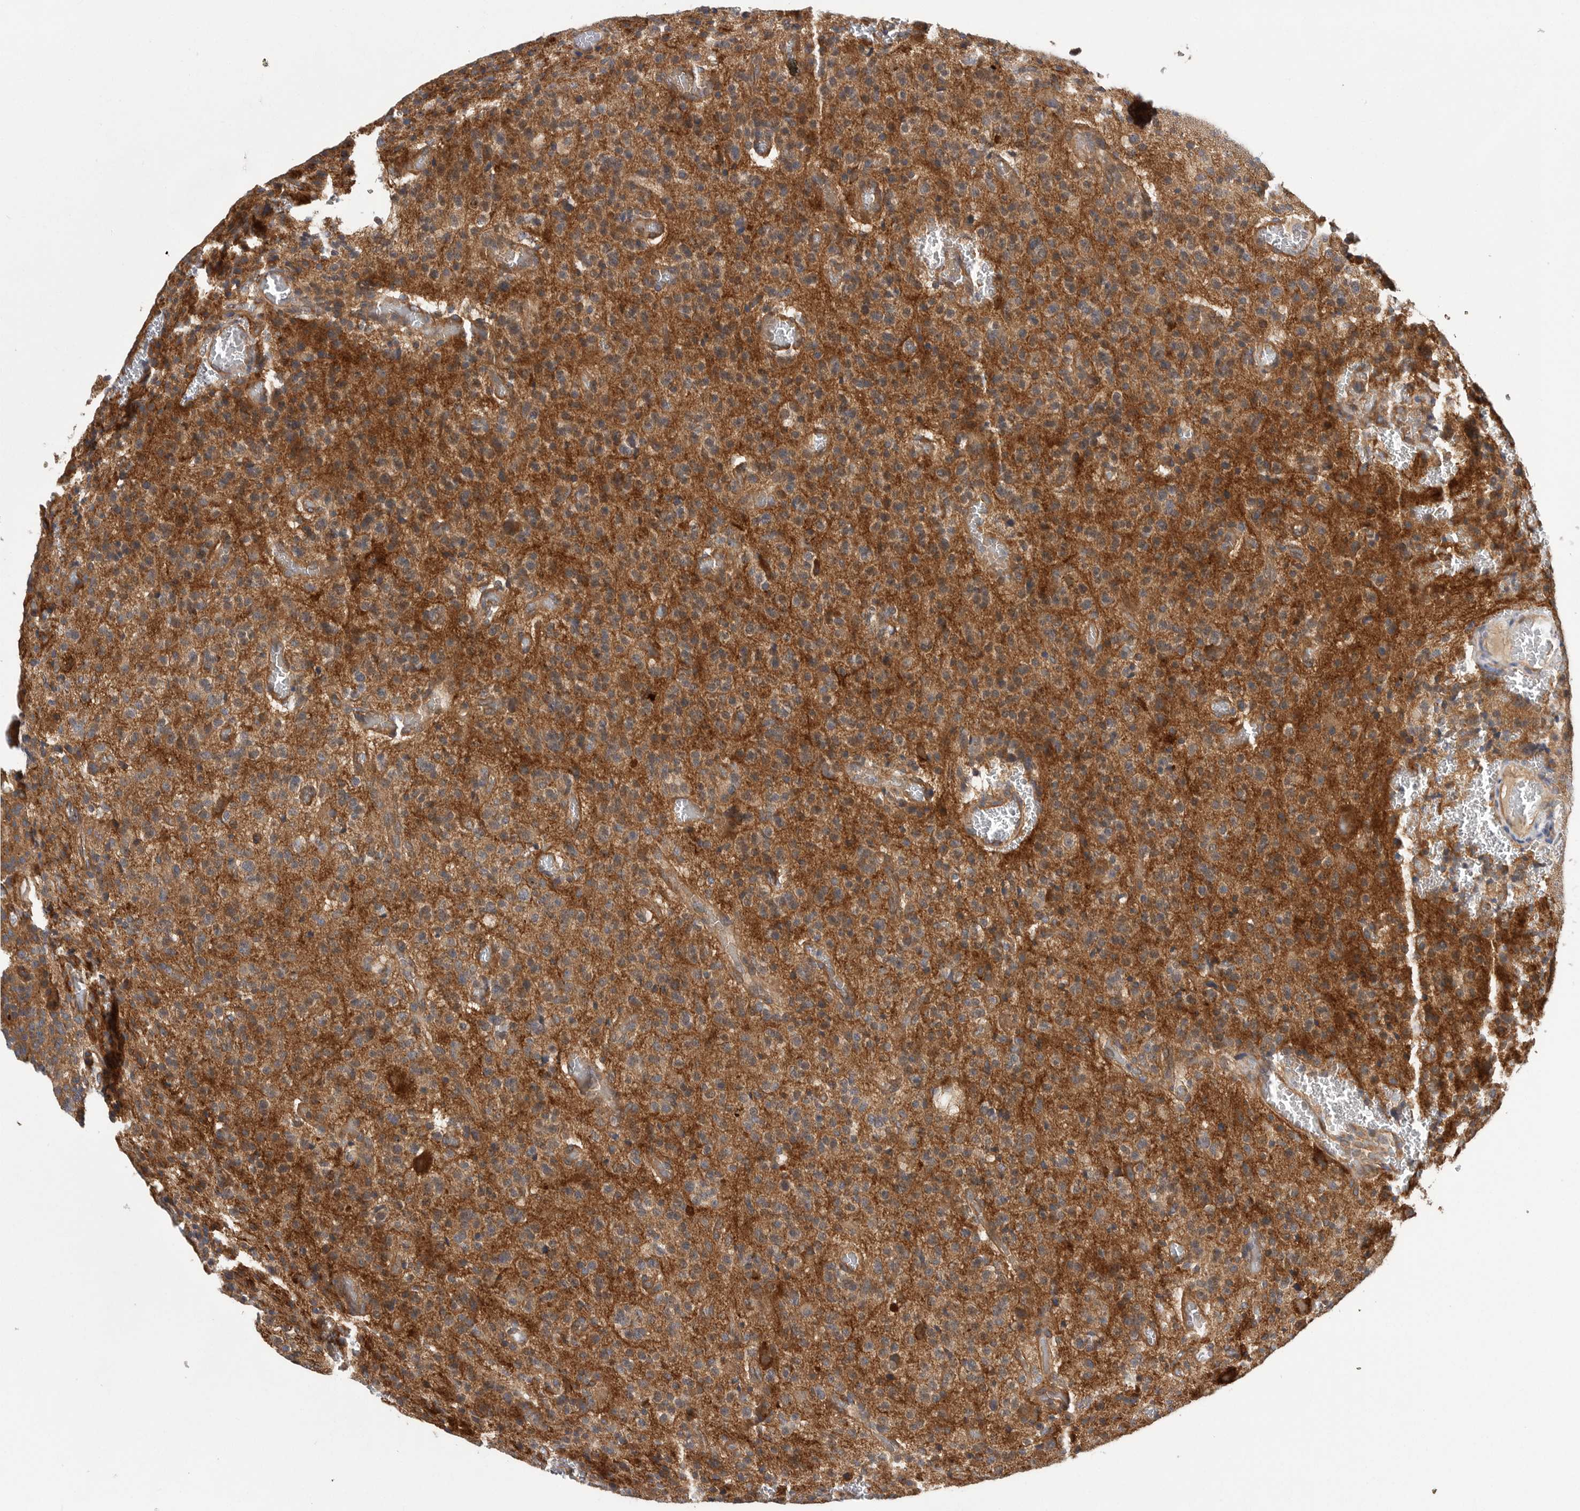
{"staining": {"intensity": "moderate", "quantity": ">75%", "location": "cytoplasmic/membranous"}, "tissue": "glioma", "cell_type": "Tumor cells", "image_type": "cancer", "snomed": [{"axis": "morphology", "description": "Glioma, malignant, High grade"}, {"axis": "topography", "description": "Brain"}], "caption": "IHC image of malignant glioma (high-grade) stained for a protein (brown), which reveals medium levels of moderate cytoplasmic/membranous staining in about >75% of tumor cells.", "gene": "OXR1", "patient": {"sex": "male", "age": 34}}